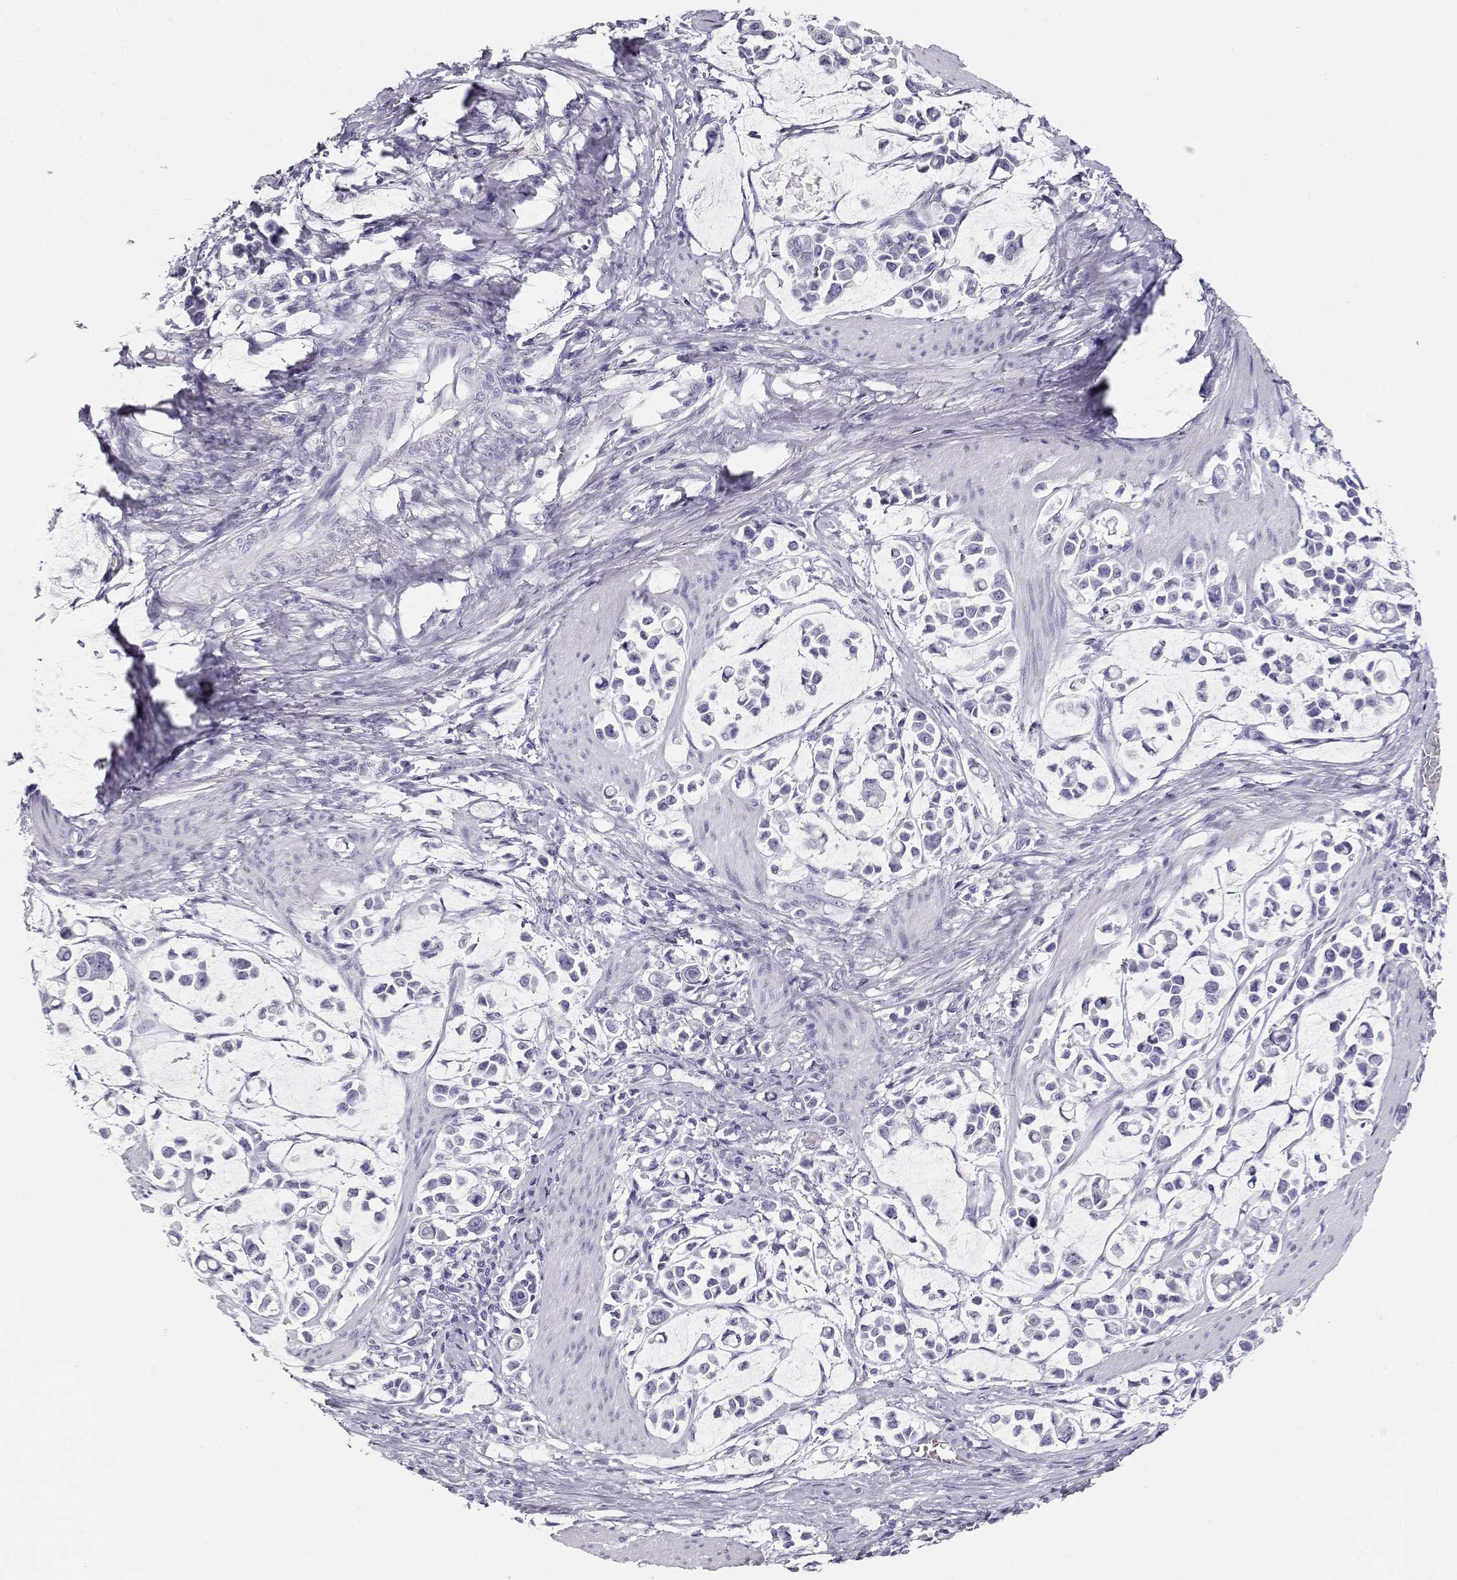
{"staining": {"intensity": "negative", "quantity": "none", "location": "none"}, "tissue": "stomach cancer", "cell_type": "Tumor cells", "image_type": "cancer", "snomed": [{"axis": "morphology", "description": "Adenocarcinoma, NOS"}, {"axis": "topography", "description": "Stomach"}], "caption": "A photomicrograph of stomach adenocarcinoma stained for a protein shows no brown staining in tumor cells. (DAB (3,3'-diaminobenzidine) immunohistochemistry (IHC) with hematoxylin counter stain).", "gene": "MAGEC1", "patient": {"sex": "male", "age": 82}}